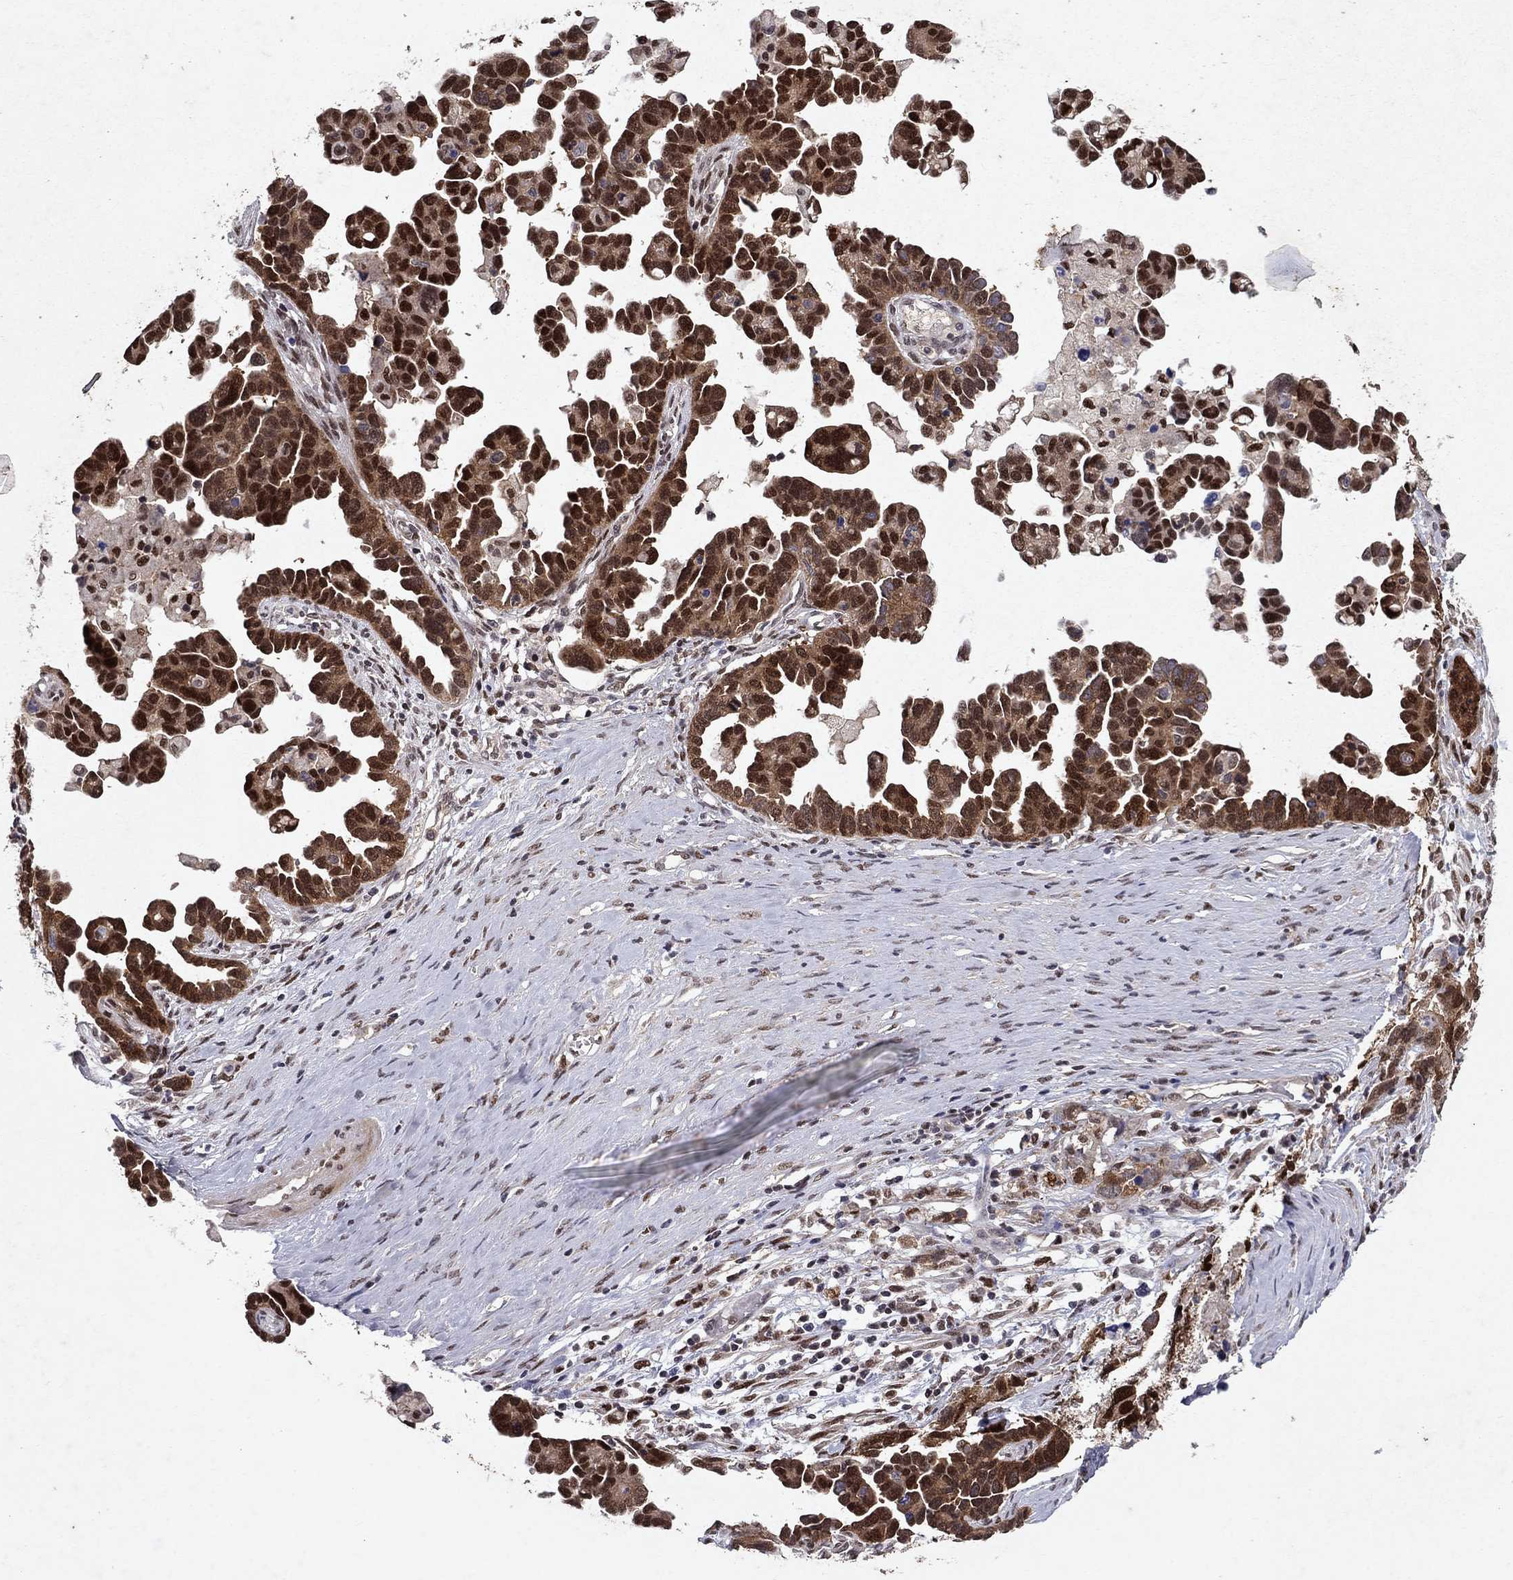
{"staining": {"intensity": "strong", "quantity": ">75%", "location": "cytoplasmic/membranous,nuclear"}, "tissue": "ovarian cancer", "cell_type": "Tumor cells", "image_type": "cancer", "snomed": [{"axis": "morphology", "description": "Cystadenocarcinoma, serous, NOS"}, {"axis": "topography", "description": "Ovary"}], "caption": "Immunohistochemistry (IHC) photomicrograph of neoplastic tissue: human serous cystadenocarcinoma (ovarian) stained using immunohistochemistry exhibits high levels of strong protein expression localized specifically in the cytoplasmic/membranous and nuclear of tumor cells, appearing as a cytoplasmic/membranous and nuclear brown color.", "gene": "CRTC1", "patient": {"sex": "female", "age": 54}}